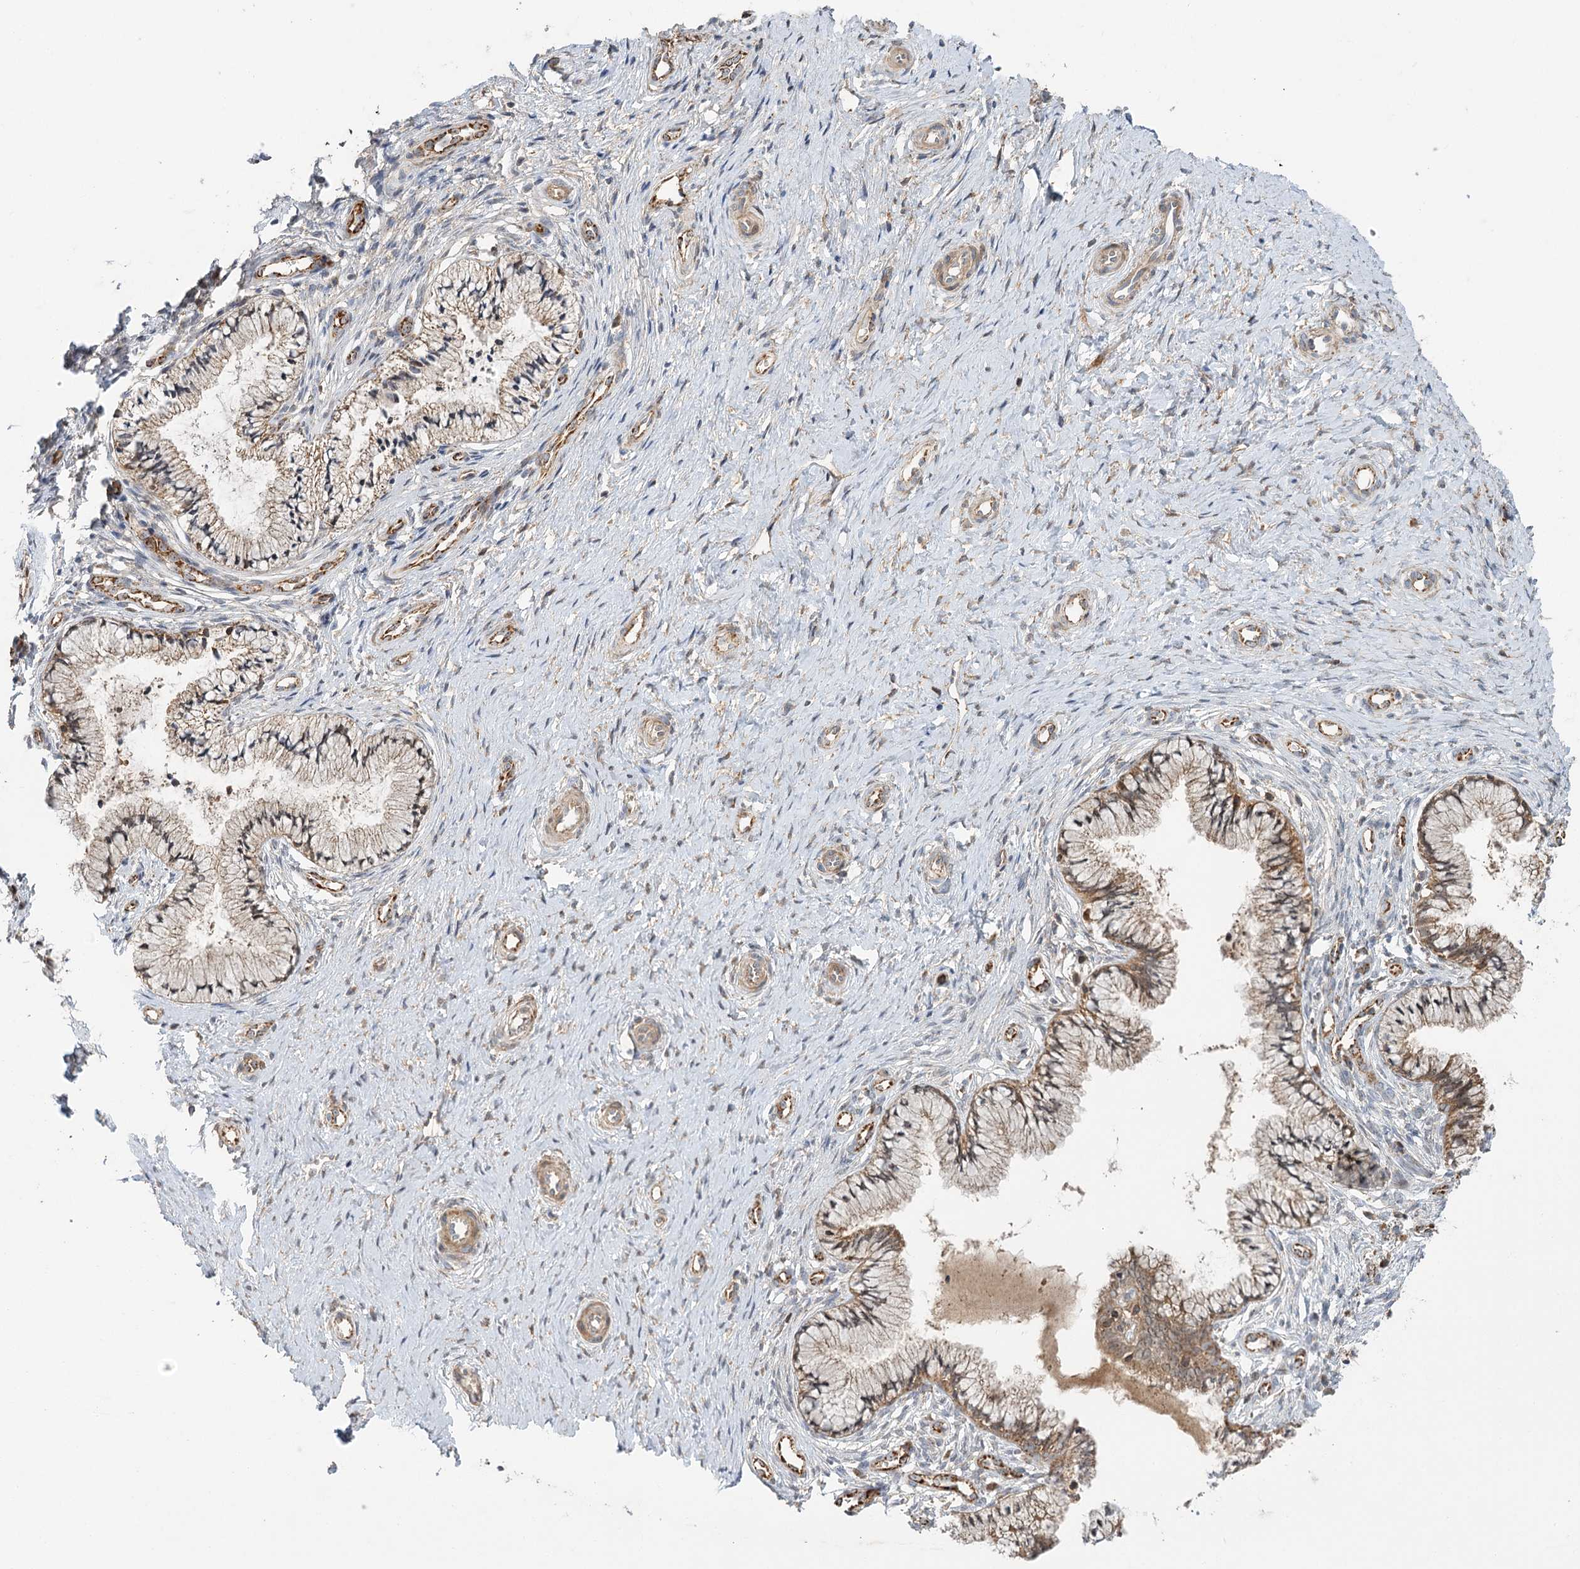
{"staining": {"intensity": "moderate", "quantity": "25%-75%", "location": "cytoplasmic/membranous,nuclear"}, "tissue": "cervix", "cell_type": "Glandular cells", "image_type": "normal", "snomed": [{"axis": "morphology", "description": "Normal tissue, NOS"}, {"axis": "topography", "description": "Cervix"}], "caption": "A brown stain shows moderate cytoplasmic/membranous,nuclear staining of a protein in glandular cells of unremarkable human cervix. Nuclei are stained in blue.", "gene": "ENSG00000273217", "patient": {"sex": "female", "age": 36}}